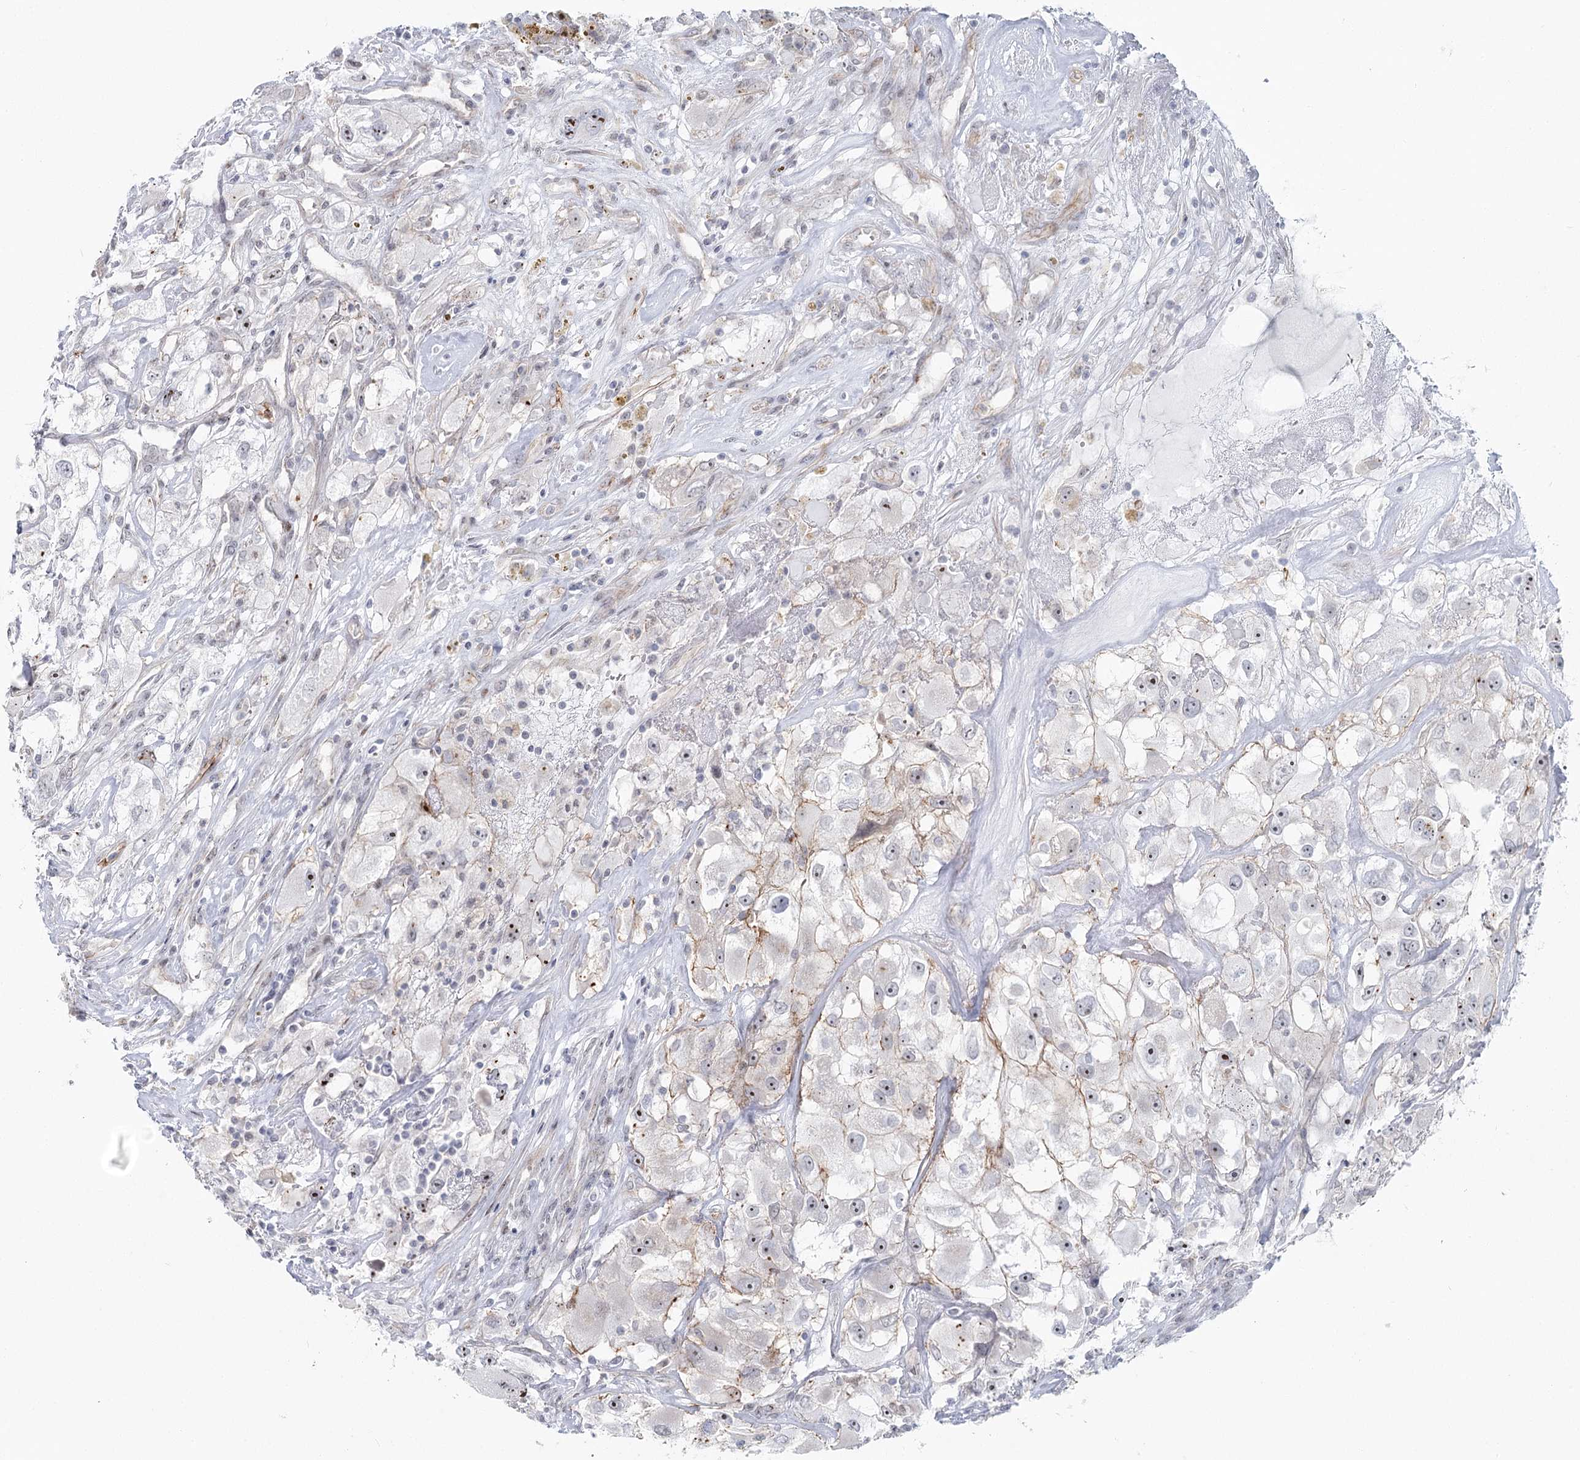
{"staining": {"intensity": "negative", "quantity": "none", "location": "none"}, "tissue": "renal cancer", "cell_type": "Tumor cells", "image_type": "cancer", "snomed": [{"axis": "morphology", "description": "Adenocarcinoma, NOS"}, {"axis": "topography", "description": "Kidney"}], "caption": "An IHC image of renal cancer is shown. There is no staining in tumor cells of renal cancer. (DAB immunohistochemistry visualized using brightfield microscopy, high magnification).", "gene": "ABHD8", "patient": {"sex": "female", "age": 52}}